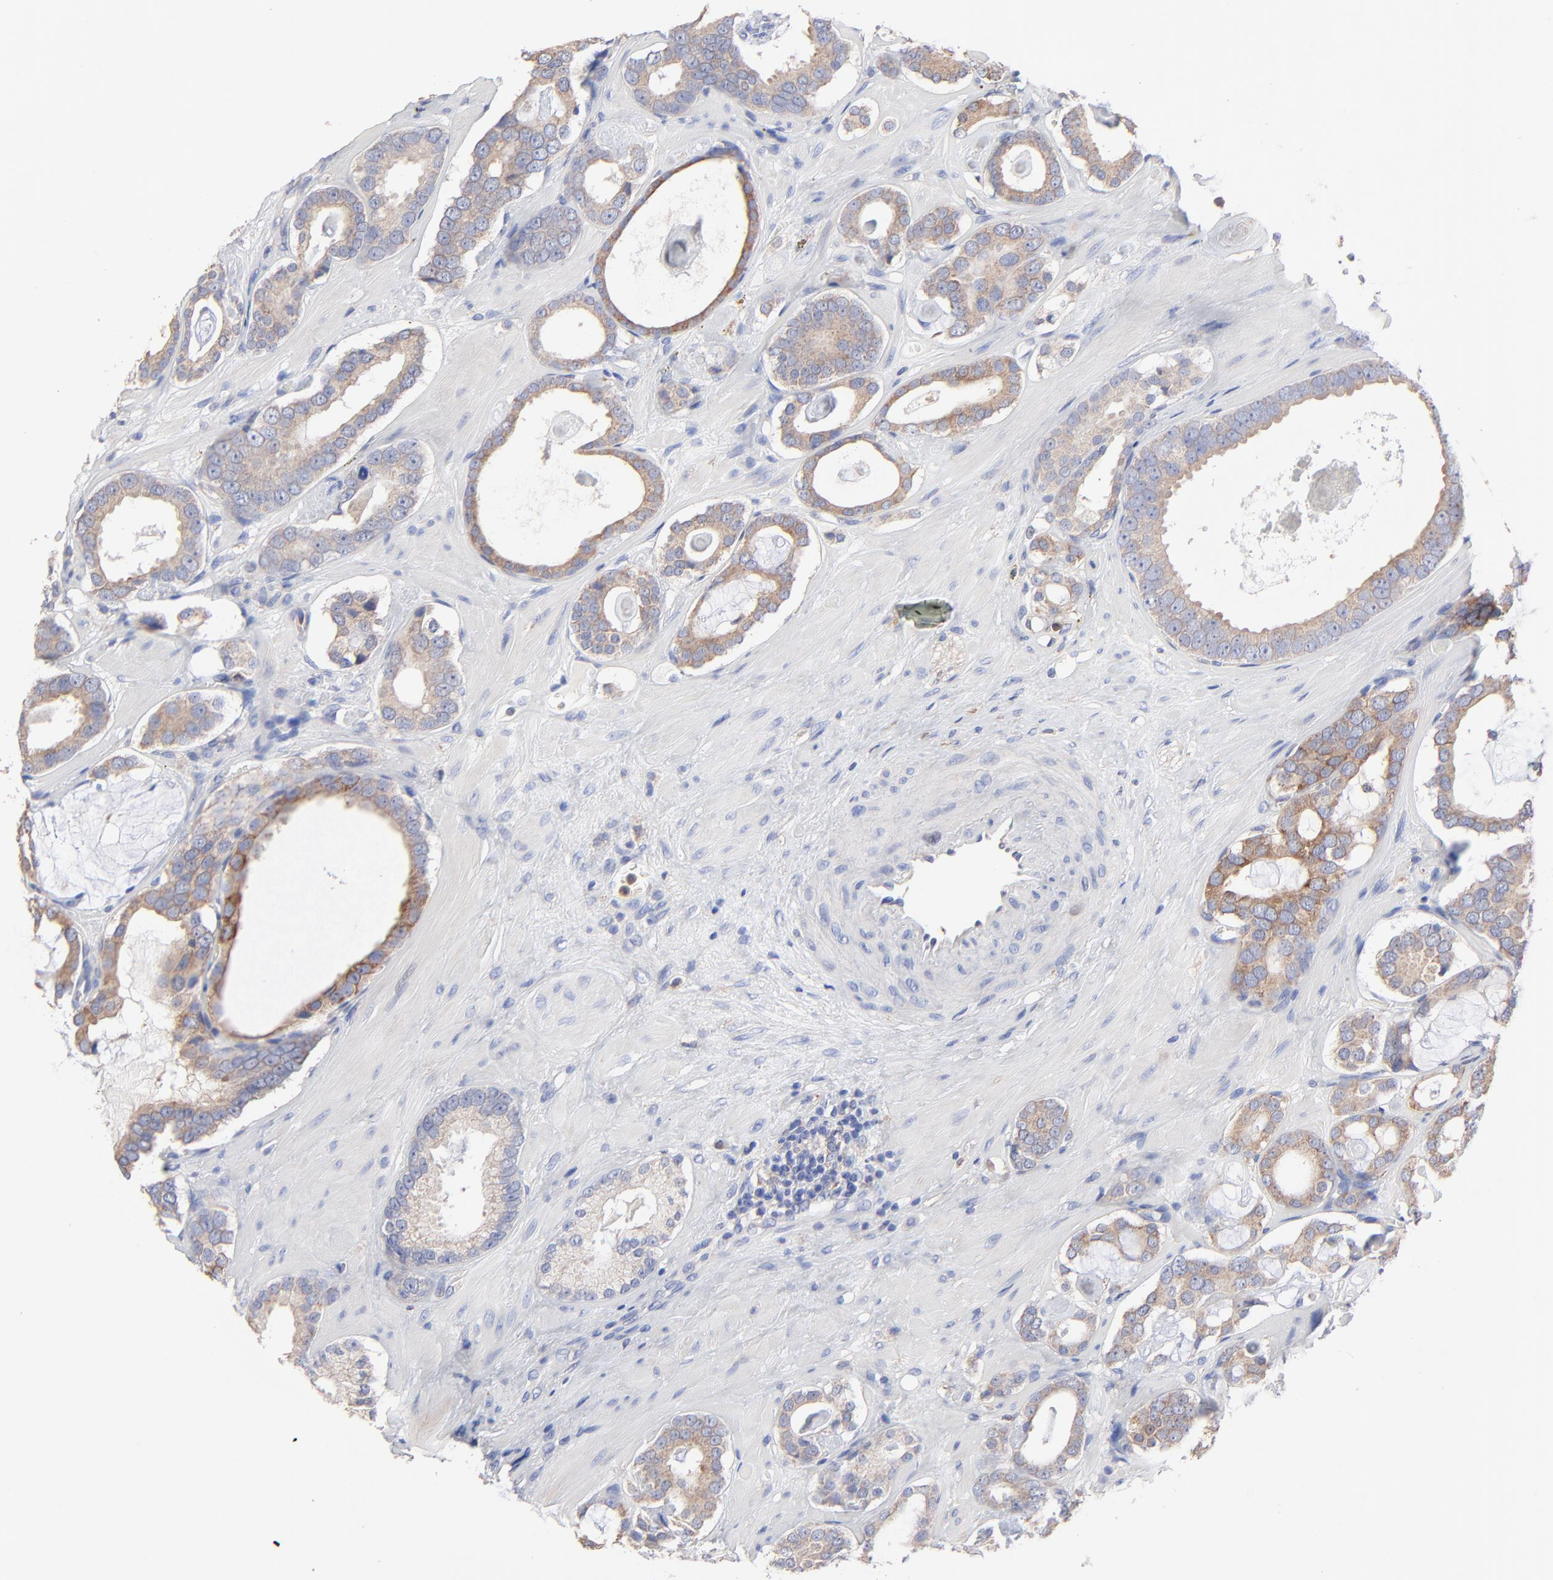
{"staining": {"intensity": "weak", "quantity": ">75%", "location": "cytoplasmic/membranous"}, "tissue": "prostate cancer", "cell_type": "Tumor cells", "image_type": "cancer", "snomed": [{"axis": "morphology", "description": "Adenocarcinoma, Low grade"}, {"axis": "topography", "description": "Prostate"}], "caption": "Immunohistochemistry (IHC) (DAB (3,3'-diaminobenzidine)) staining of human low-grade adenocarcinoma (prostate) demonstrates weak cytoplasmic/membranous protein staining in approximately >75% of tumor cells.", "gene": "PPFIBP2", "patient": {"sex": "male", "age": 57}}